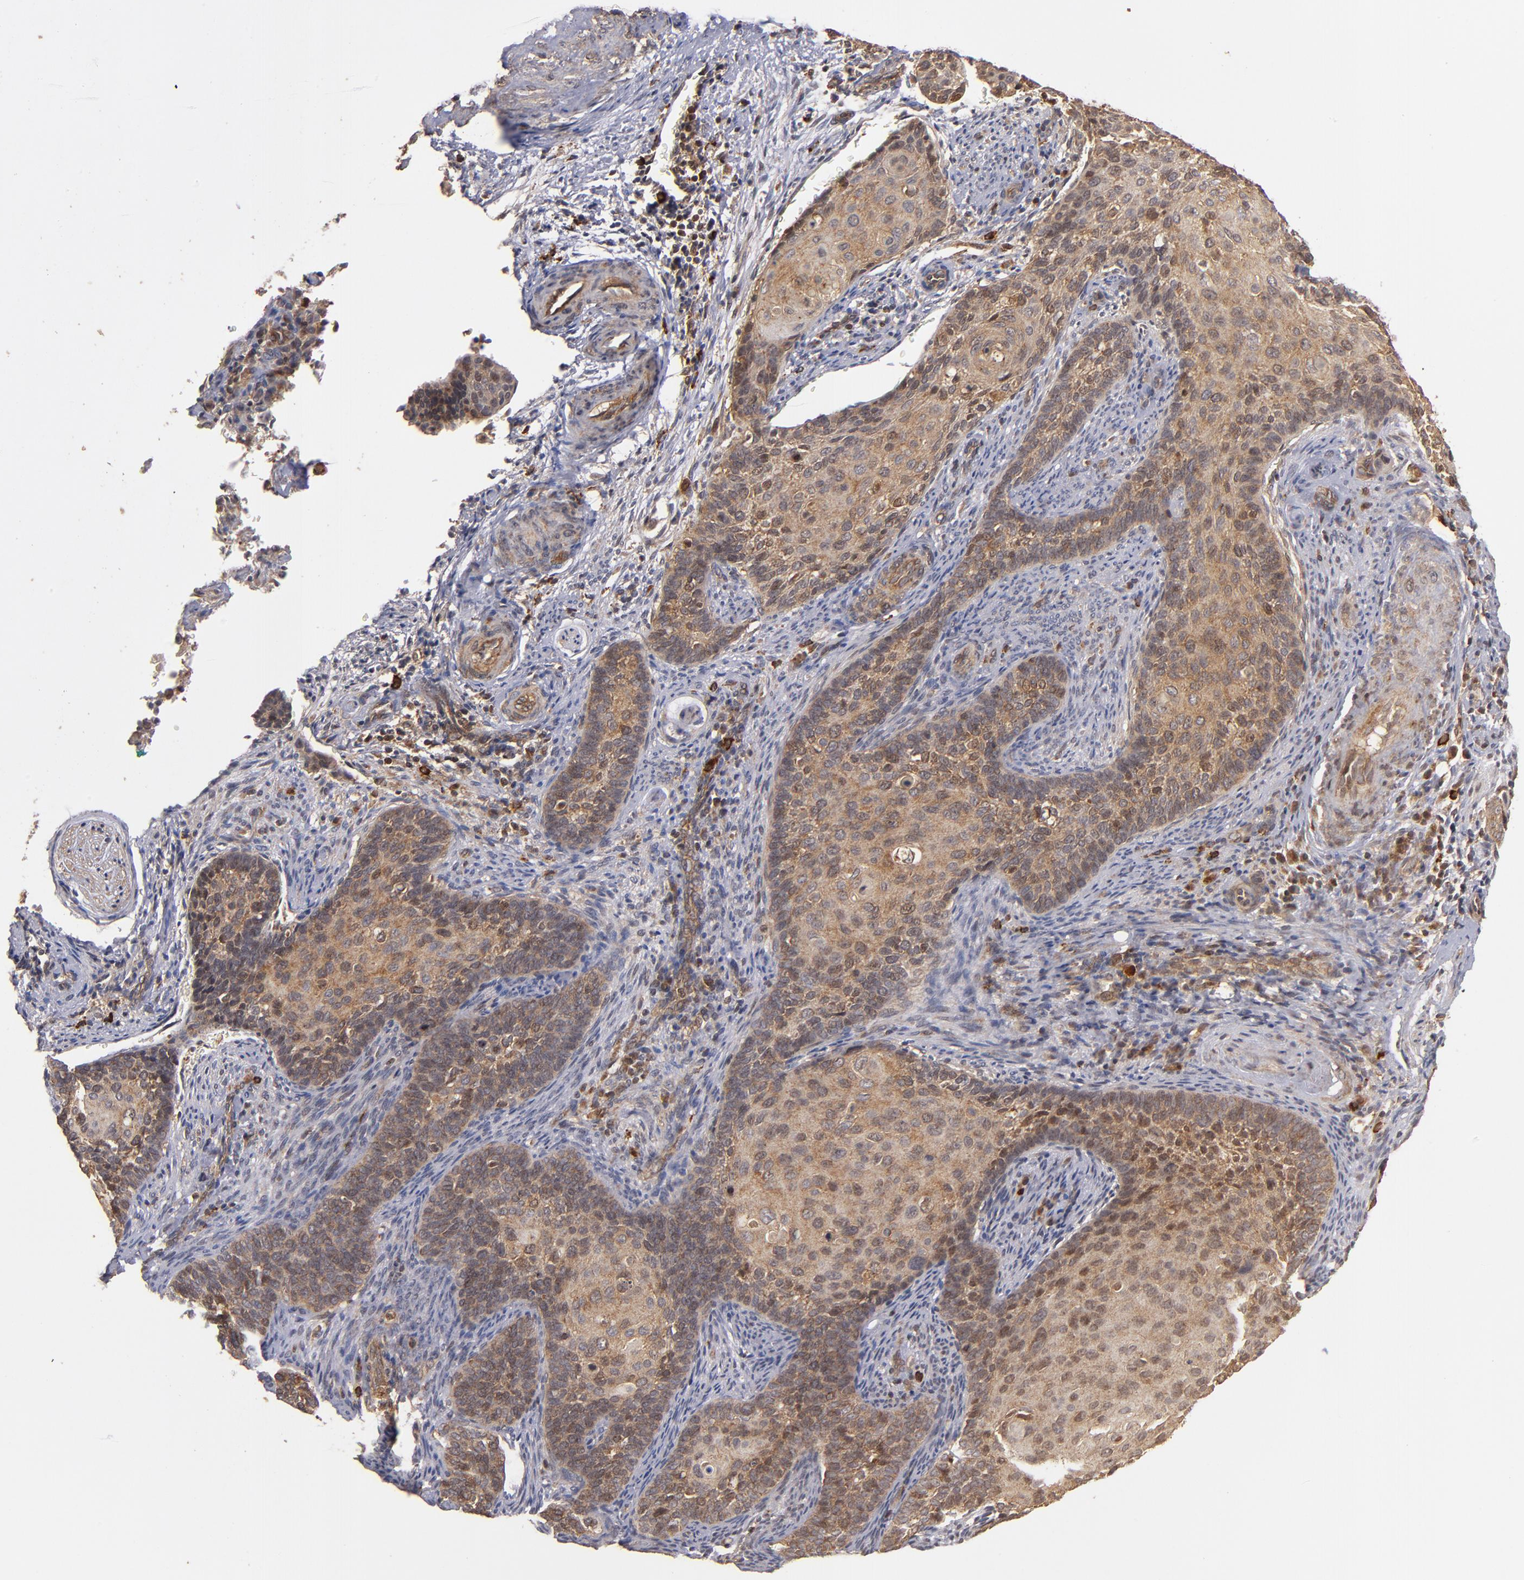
{"staining": {"intensity": "moderate", "quantity": ">75%", "location": "cytoplasmic/membranous"}, "tissue": "cervical cancer", "cell_type": "Tumor cells", "image_type": "cancer", "snomed": [{"axis": "morphology", "description": "Squamous cell carcinoma, NOS"}, {"axis": "topography", "description": "Cervix"}], "caption": "Cervical cancer was stained to show a protein in brown. There is medium levels of moderate cytoplasmic/membranous staining in approximately >75% of tumor cells. The staining was performed using DAB, with brown indicating positive protein expression. Nuclei are stained blue with hematoxylin.", "gene": "BDKRB1", "patient": {"sex": "female", "age": 33}}